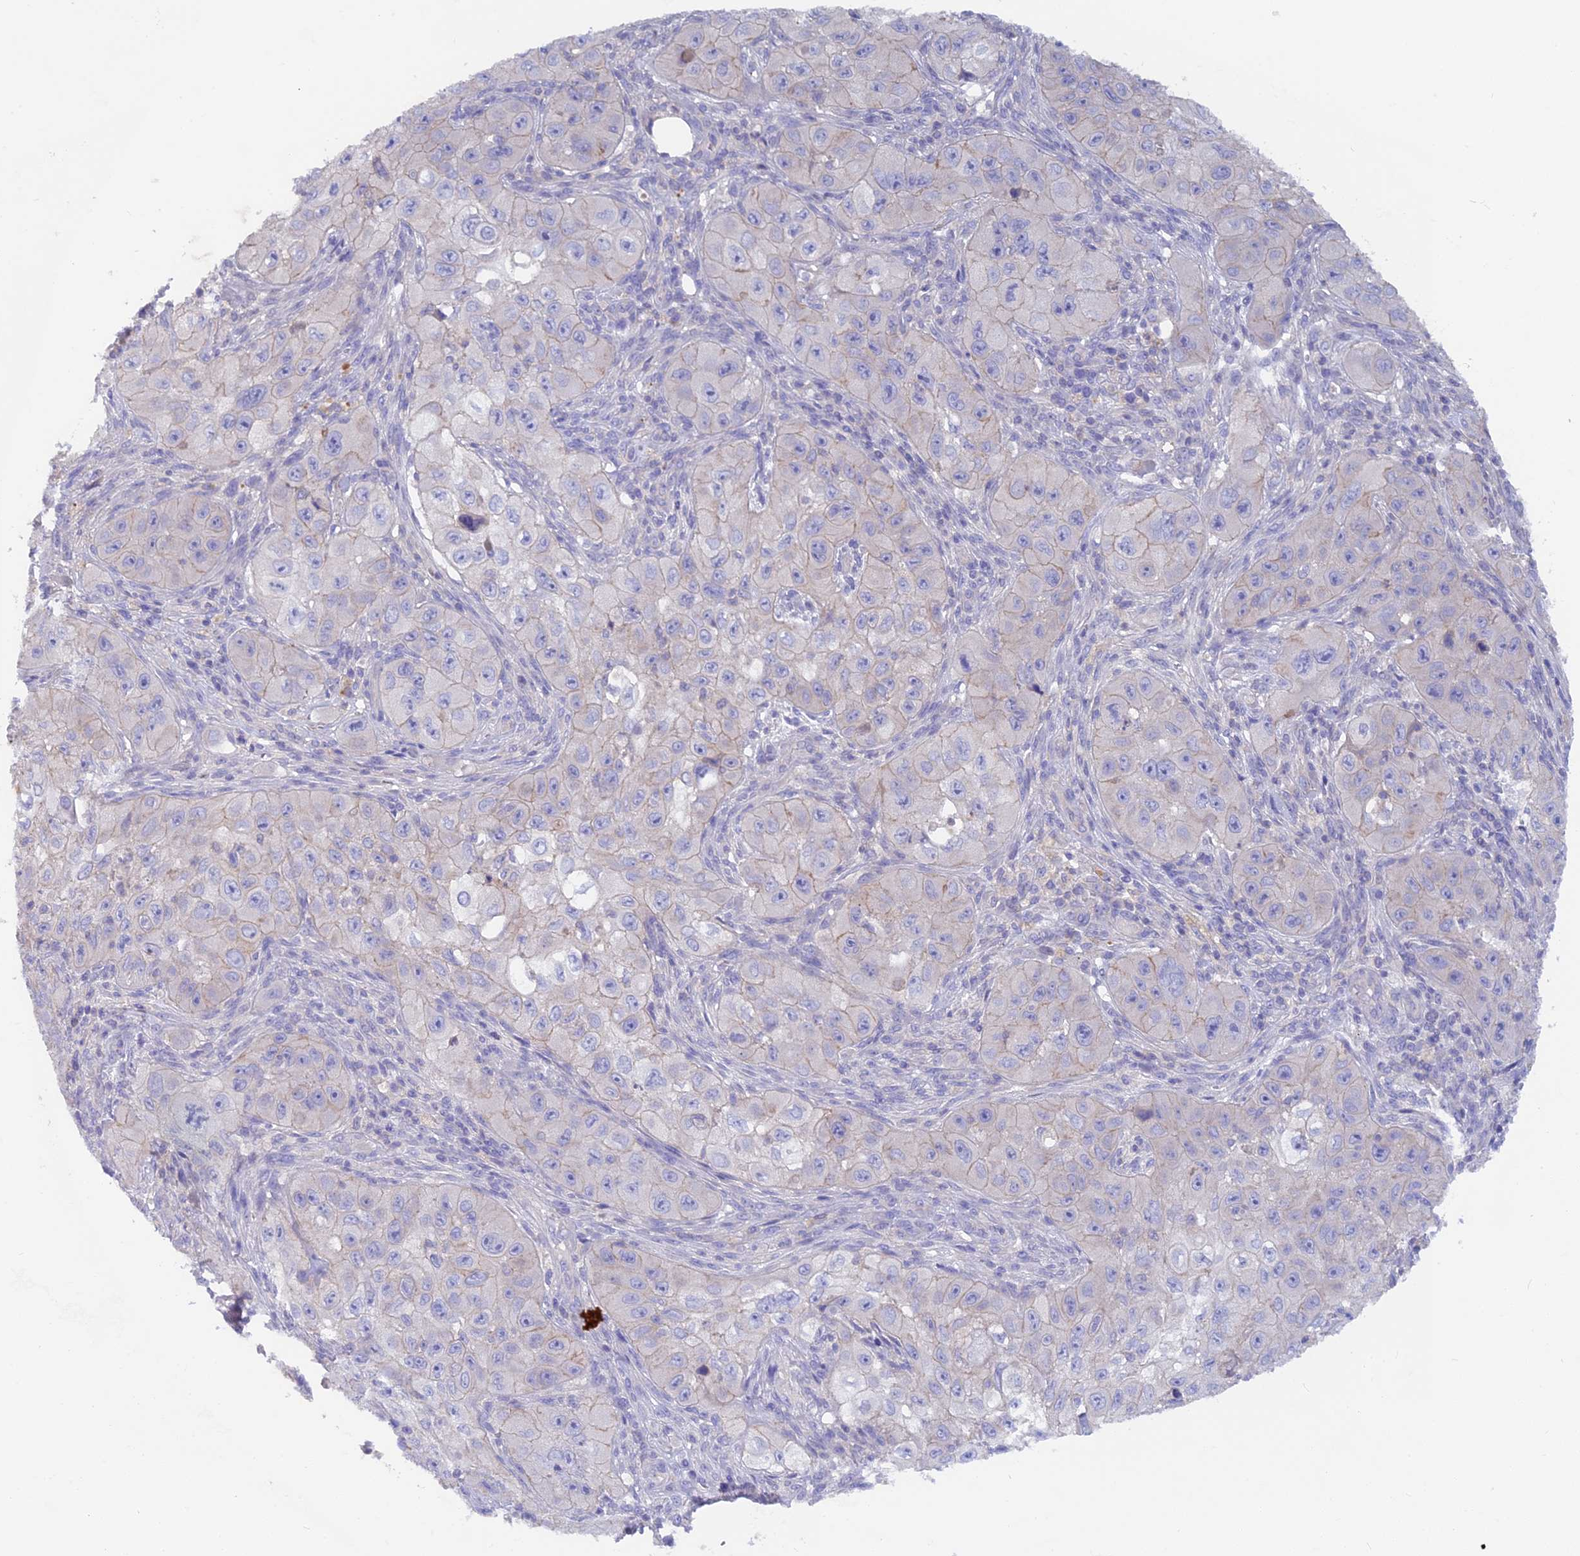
{"staining": {"intensity": "negative", "quantity": "none", "location": "none"}, "tissue": "skin cancer", "cell_type": "Tumor cells", "image_type": "cancer", "snomed": [{"axis": "morphology", "description": "Squamous cell carcinoma, NOS"}, {"axis": "topography", "description": "Skin"}, {"axis": "topography", "description": "Subcutis"}], "caption": "The image exhibits no staining of tumor cells in skin cancer.", "gene": "PZP", "patient": {"sex": "male", "age": 73}}